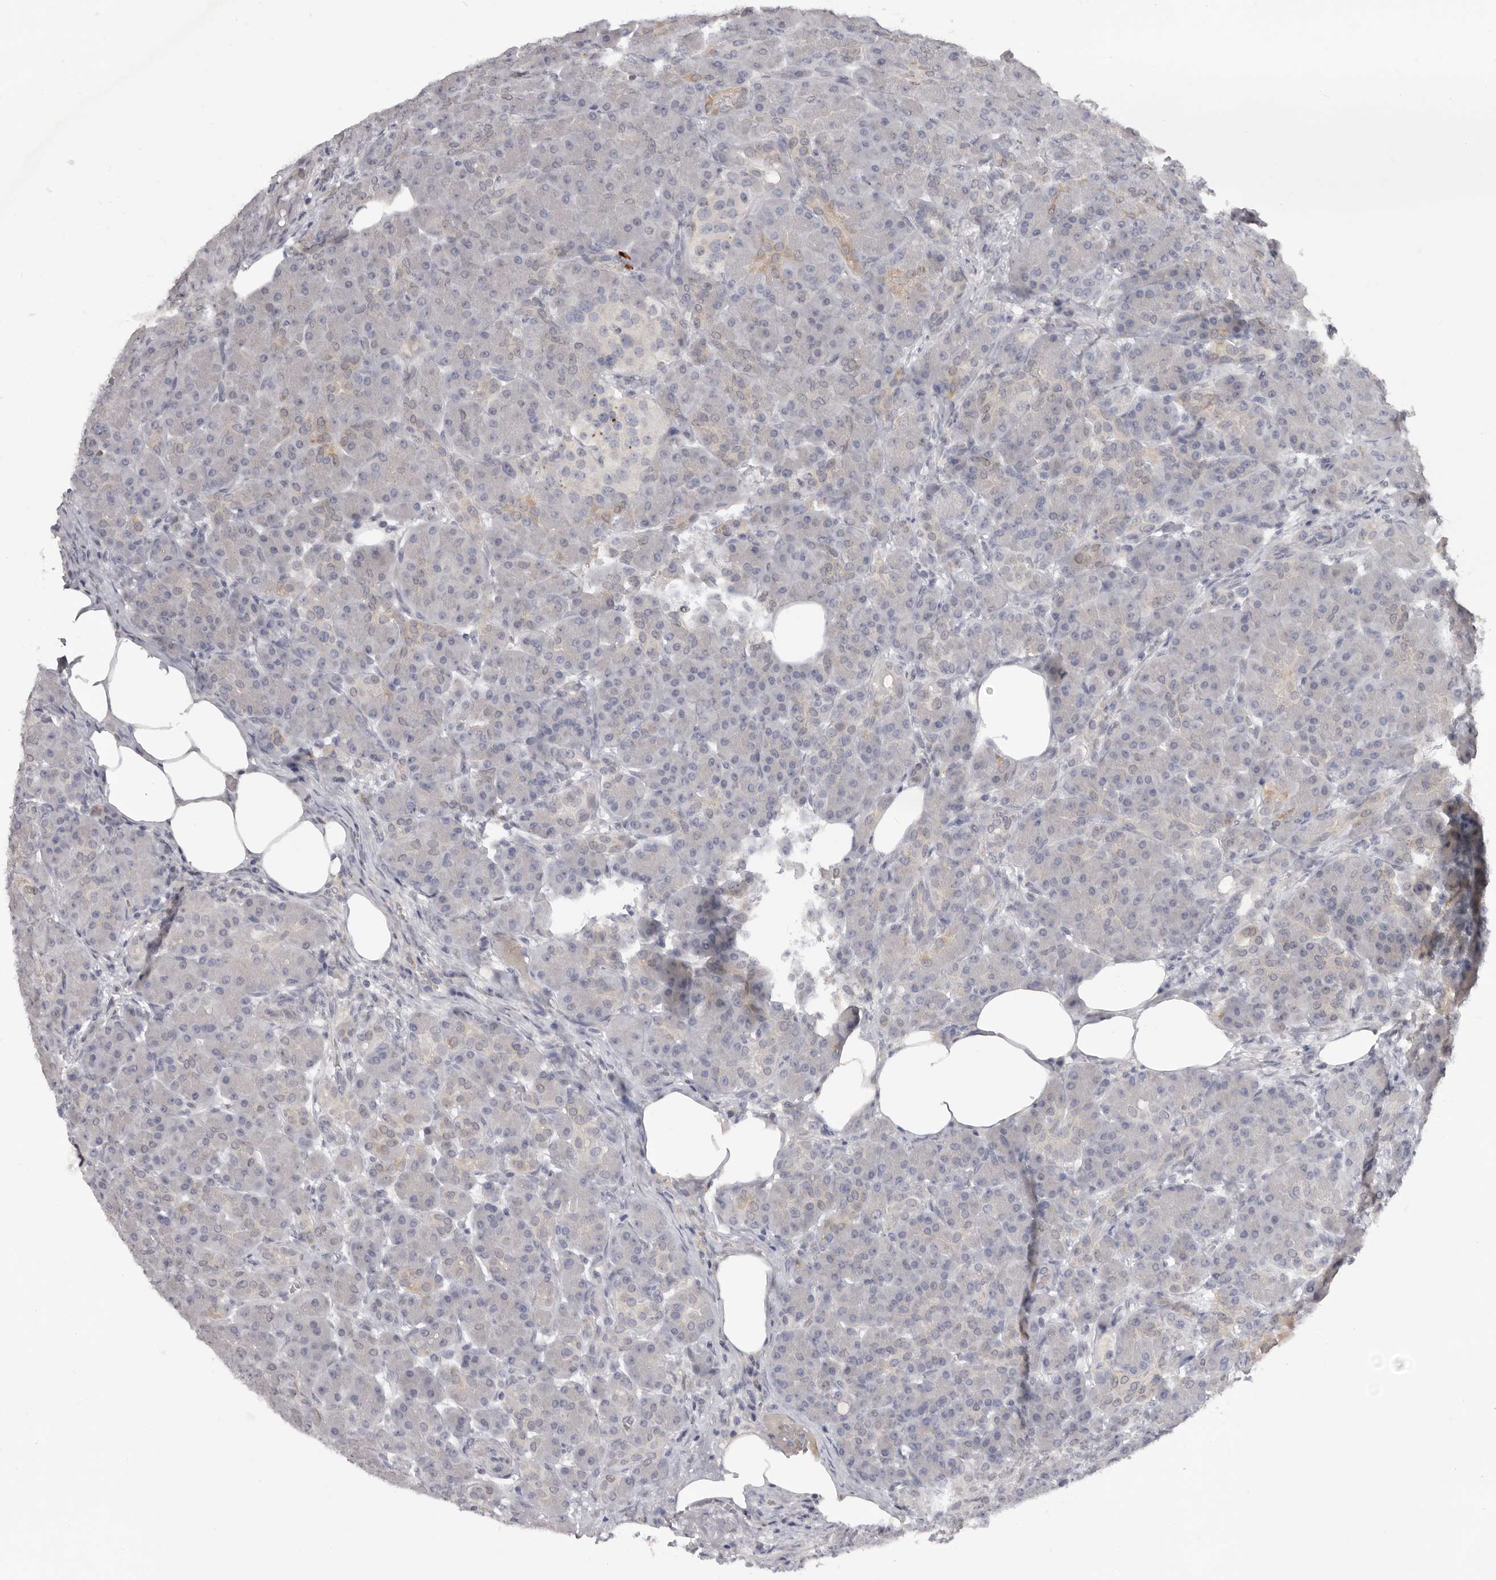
{"staining": {"intensity": "negative", "quantity": "none", "location": "none"}, "tissue": "pancreas", "cell_type": "Exocrine glandular cells", "image_type": "normal", "snomed": [{"axis": "morphology", "description": "Normal tissue, NOS"}, {"axis": "topography", "description": "Pancreas"}], "caption": "Histopathology image shows no protein staining in exocrine glandular cells of benign pancreas. (Immunohistochemistry (ihc), brightfield microscopy, high magnification).", "gene": "TNR", "patient": {"sex": "male", "age": 63}}